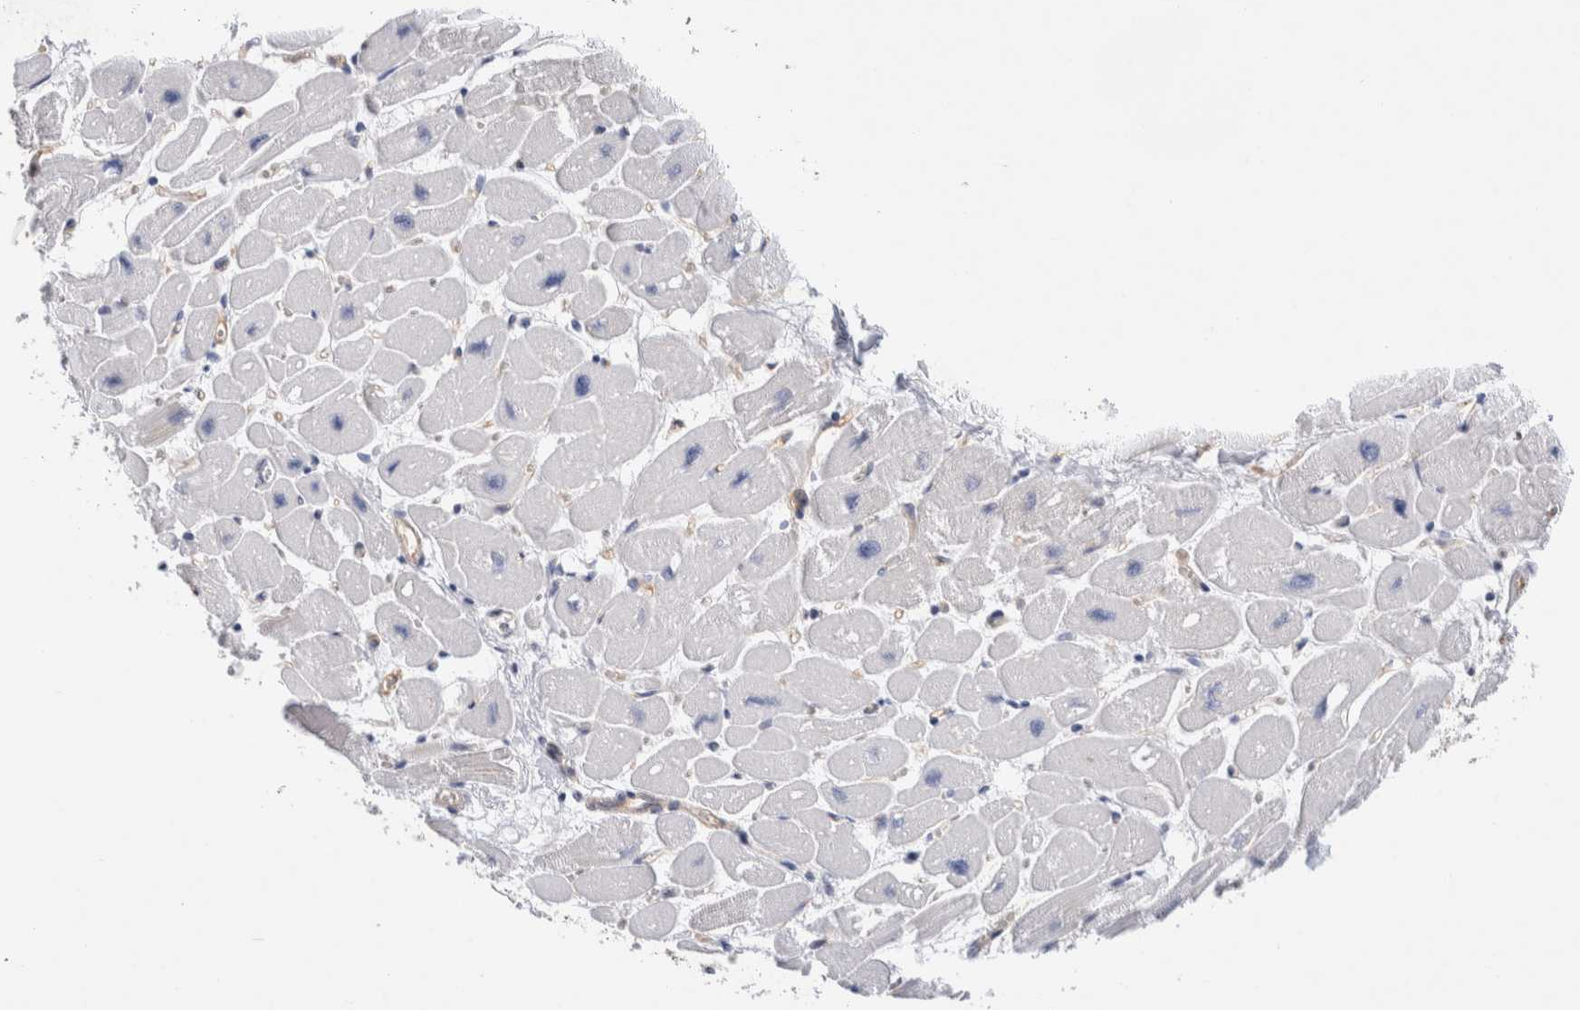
{"staining": {"intensity": "negative", "quantity": "none", "location": "none"}, "tissue": "heart muscle", "cell_type": "Cardiomyocytes", "image_type": "normal", "snomed": [{"axis": "morphology", "description": "Normal tissue, NOS"}, {"axis": "topography", "description": "Heart"}], "caption": "IHC micrograph of unremarkable heart muscle: heart muscle stained with DAB demonstrates no significant protein staining in cardiomyocytes. The staining was performed using DAB to visualize the protein expression in brown, while the nuclei were stained in blue with hematoxylin (Magnification: 20x).", "gene": "METRNL", "patient": {"sex": "female", "age": 54}}